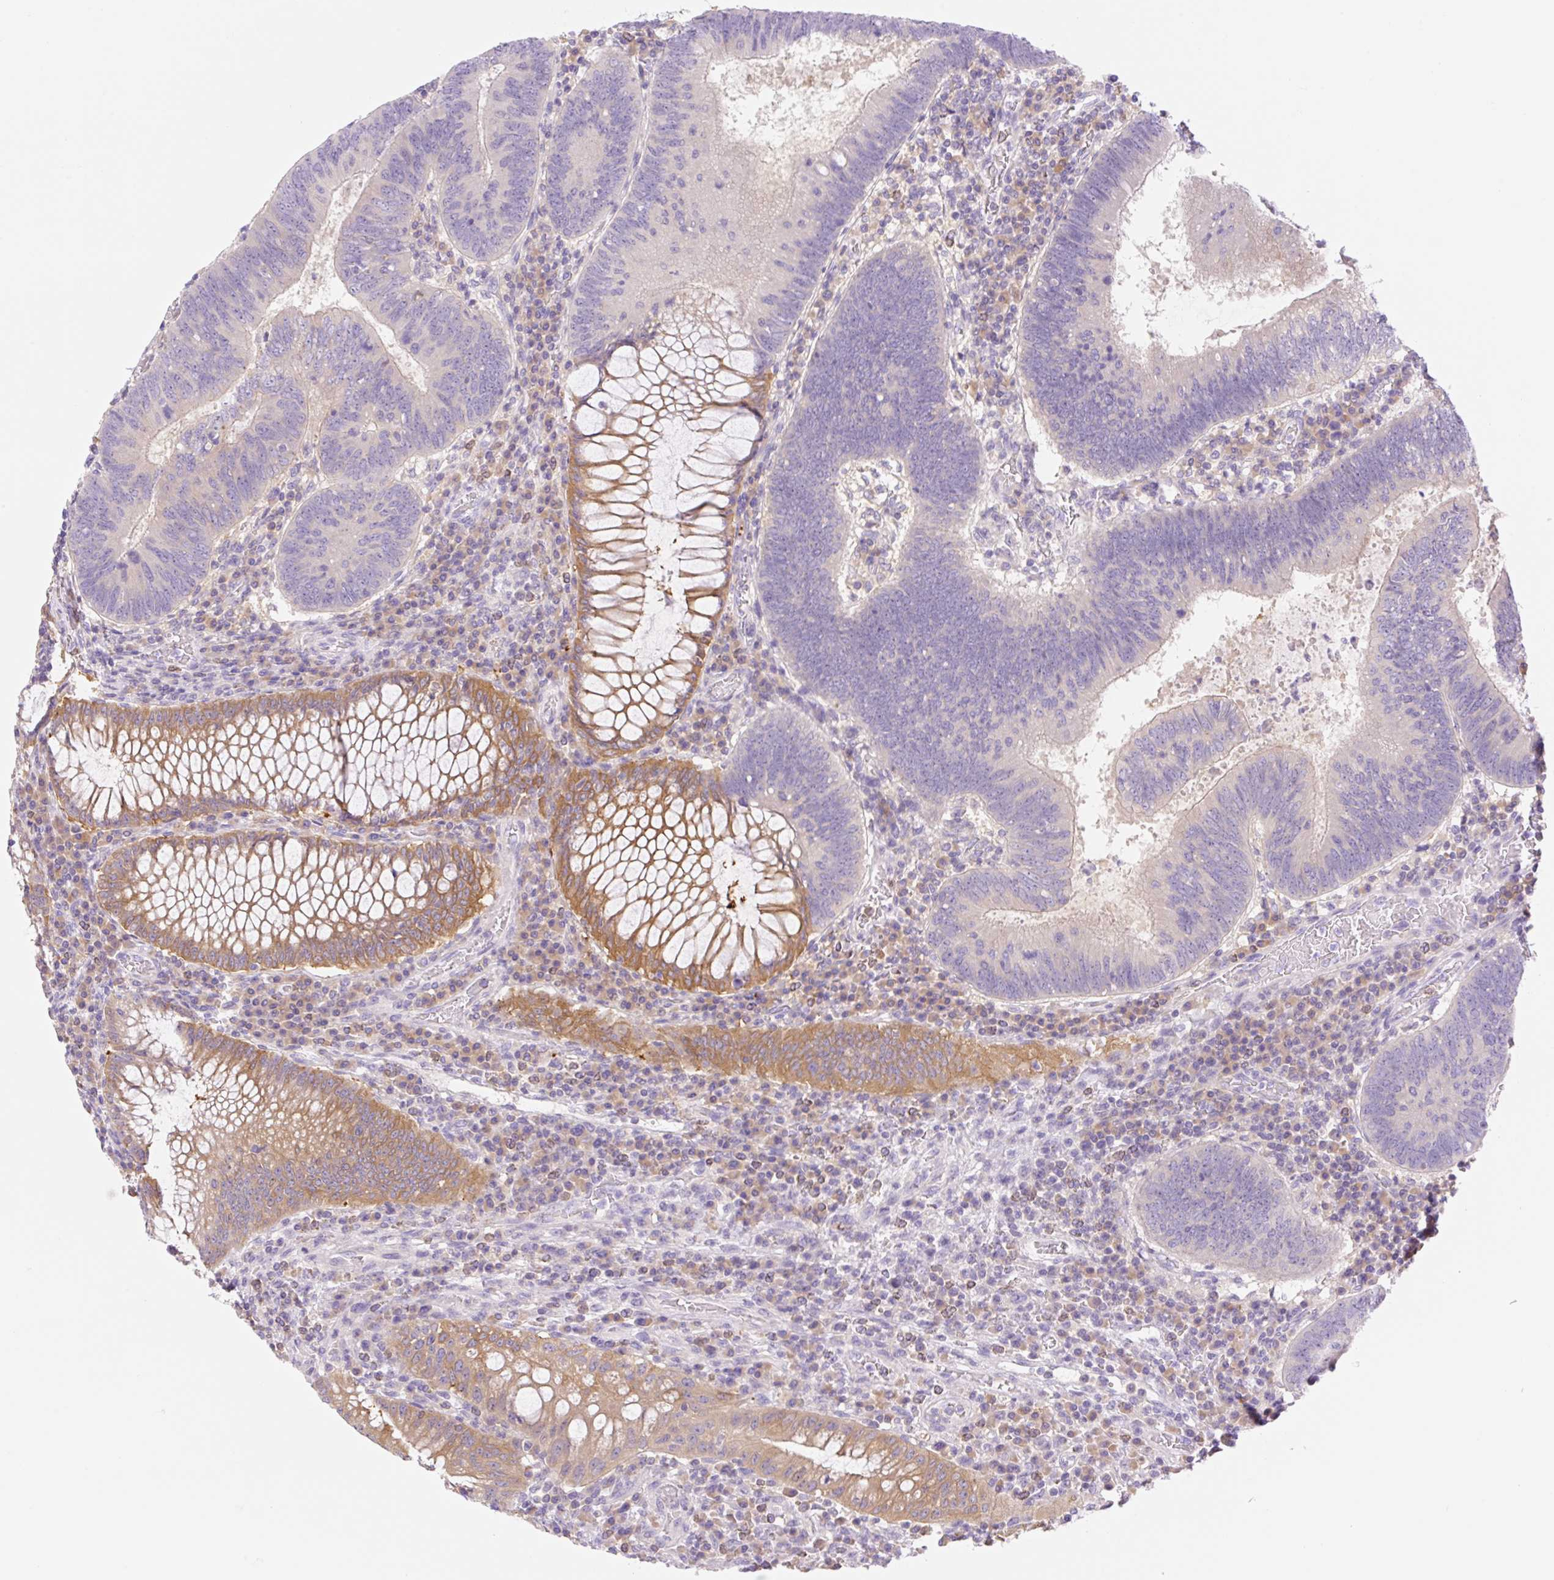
{"staining": {"intensity": "negative", "quantity": "none", "location": "none"}, "tissue": "colorectal cancer", "cell_type": "Tumor cells", "image_type": "cancer", "snomed": [{"axis": "morphology", "description": "Adenocarcinoma, NOS"}, {"axis": "topography", "description": "Colon"}], "caption": "The IHC photomicrograph has no significant staining in tumor cells of colorectal cancer tissue.", "gene": "DENND5A", "patient": {"sex": "male", "age": 67}}